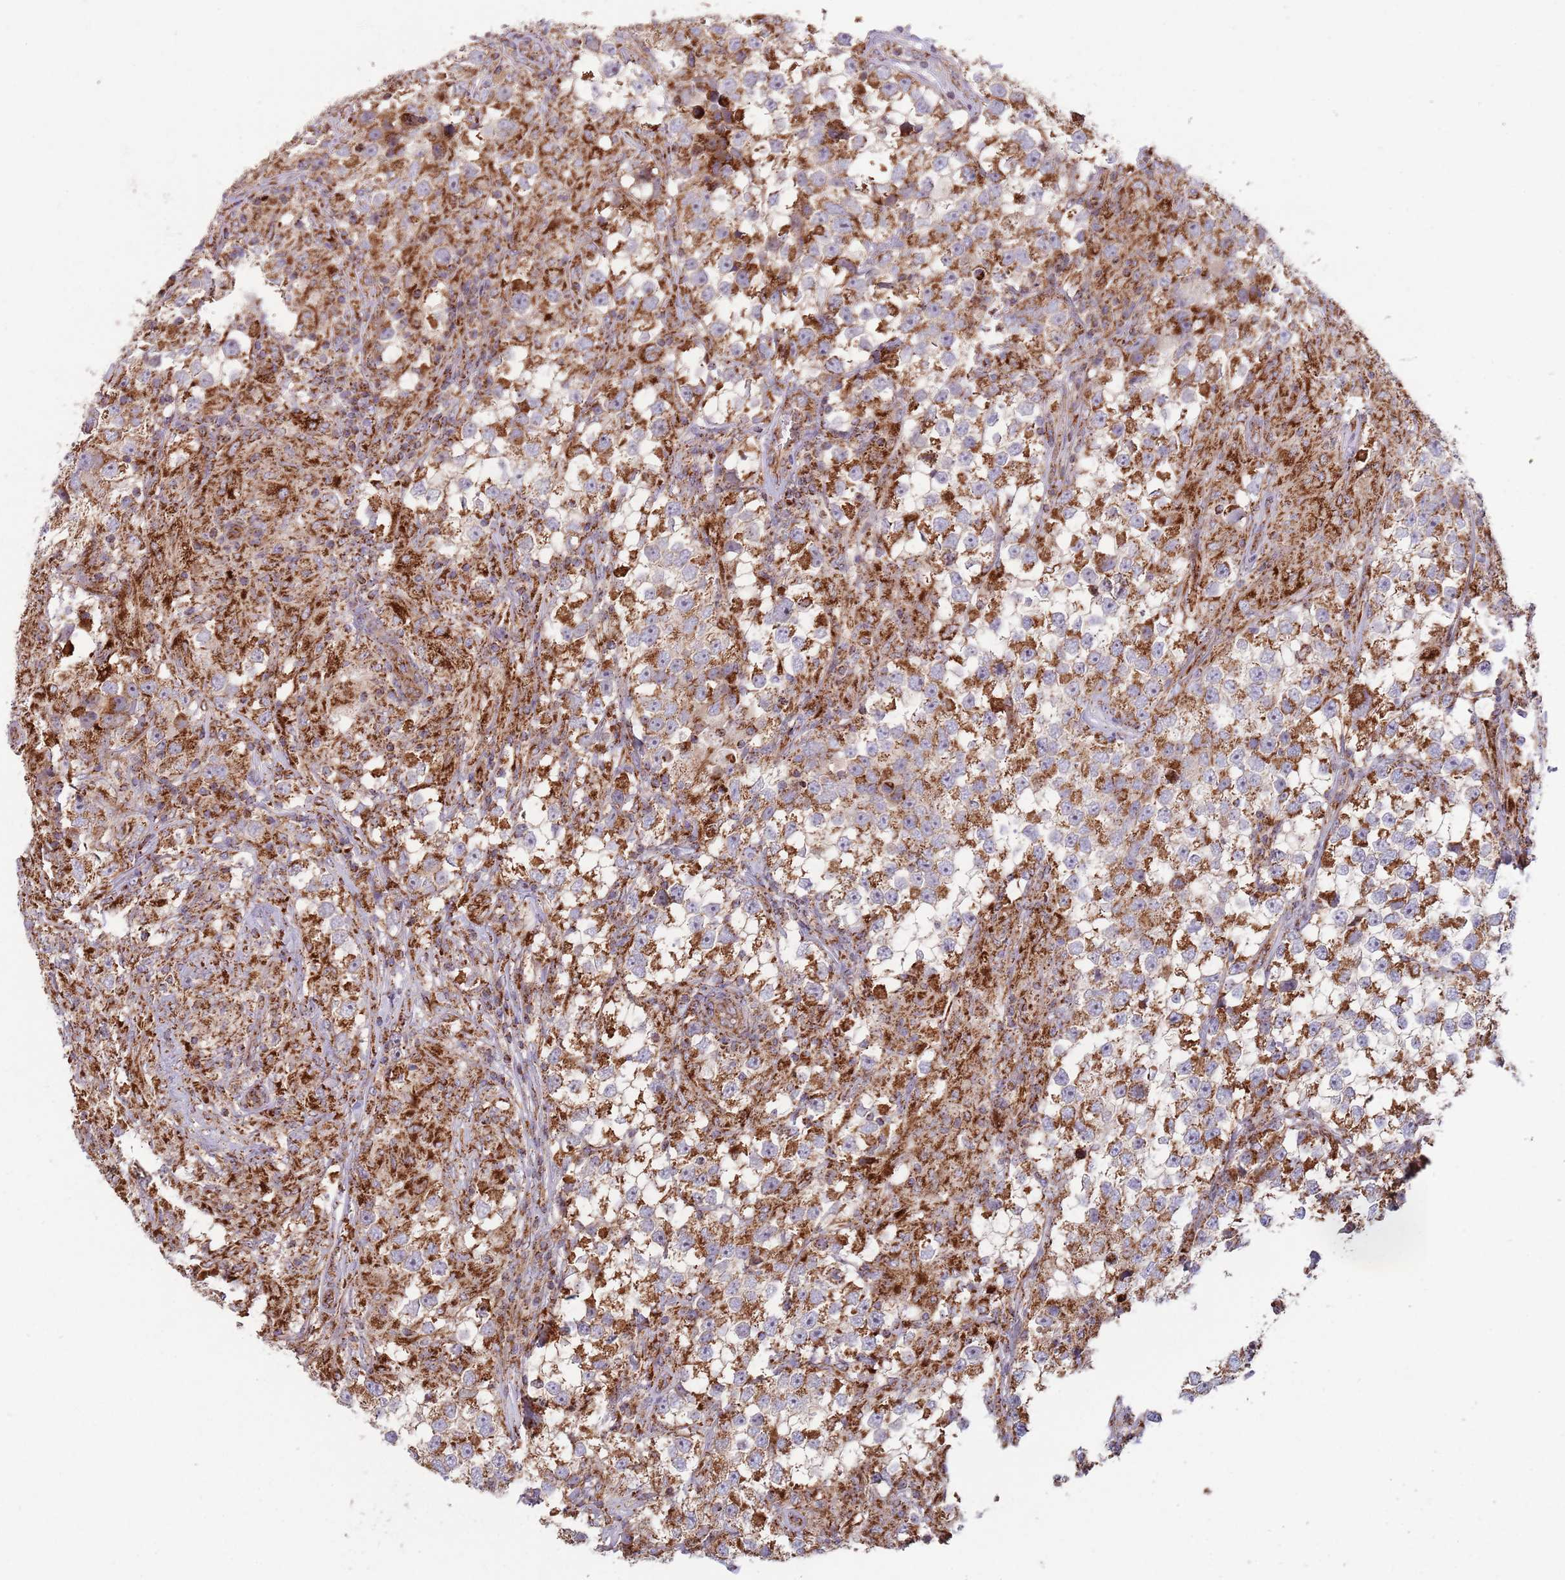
{"staining": {"intensity": "strong", "quantity": "25%-75%", "location": "cytoplasmic/membranous"}, "tissue": "testis cancer", "cell_type": "Tumor cells", "image_type": "cancer", "snomed": [{"axis": "morphology", "description": "Seminoma, NOS"}, {"axis": "topography", "description": "Testis"}], "caption": "Immunohistochemical staining of human testis seminoma reveals high levels of strong cytoplasmic/membranous protein positivity in about 25%-75% of tumor cells.", "gene": "ATP5PD", "patient": {"sex": "male", "age": 46}}